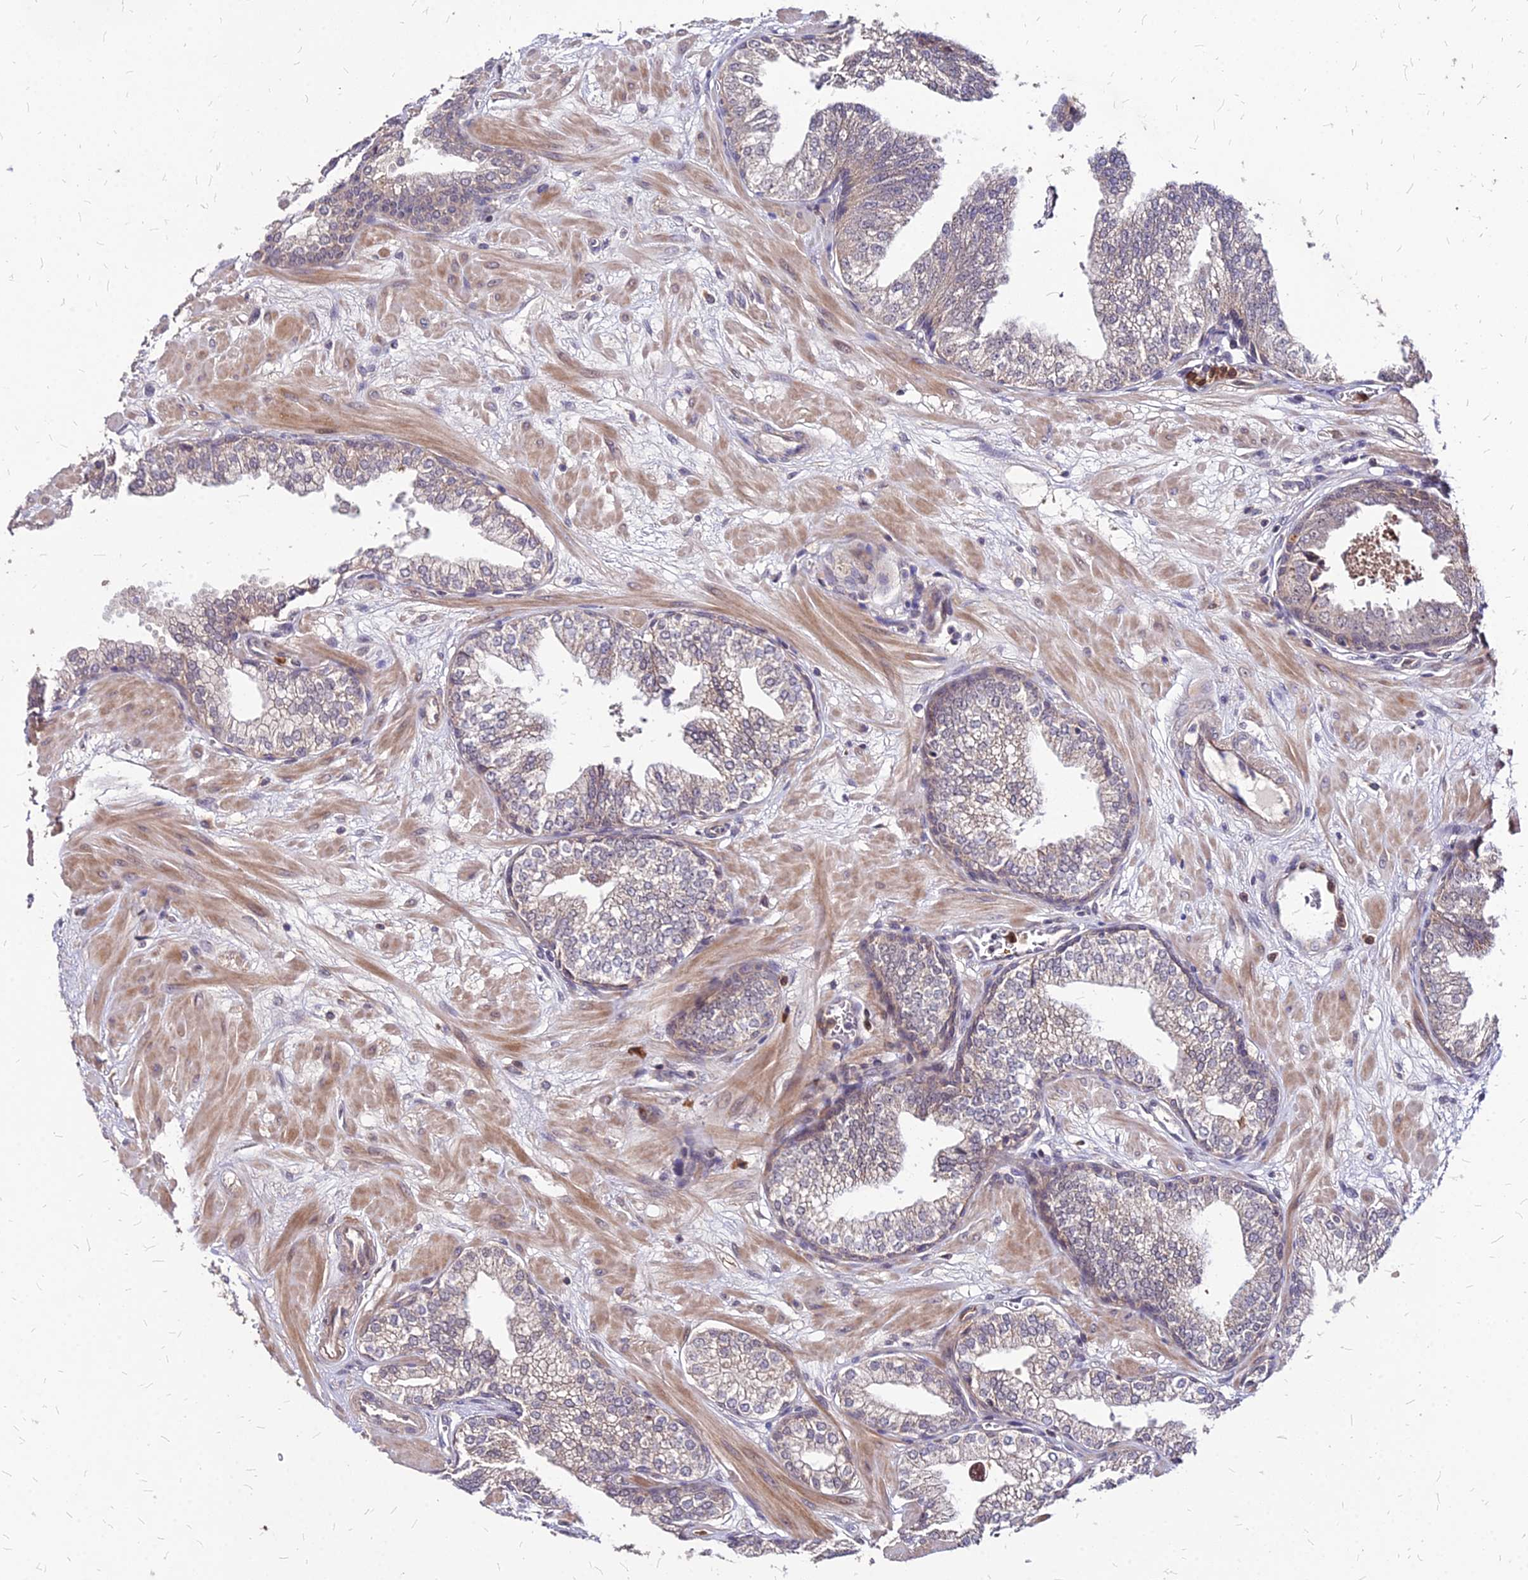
{"staining": {"intensity": "weak", "quantity": "<25%", "location": "cytoplasmic/membranous"}, "tissue": "prostate", "cell_type": "Glandular cells", "image_type": "normal", "snomed": [{"axis": "morphology", "description": "Normal tissue, NOS"}, {"axis": "morphology", "description": "Urothelial carcinoma, Low grade"}, {"axis": "topography", "description": "Urinary bladder"}, {"axis": "topography", "description": "Prostate"}], "caption": "This is an IHC photomicrograph of benign human prostate. There is no positivity in glandular cells.", "gene": "APBA3", "patient": {"sex": "male", "age": 60}}